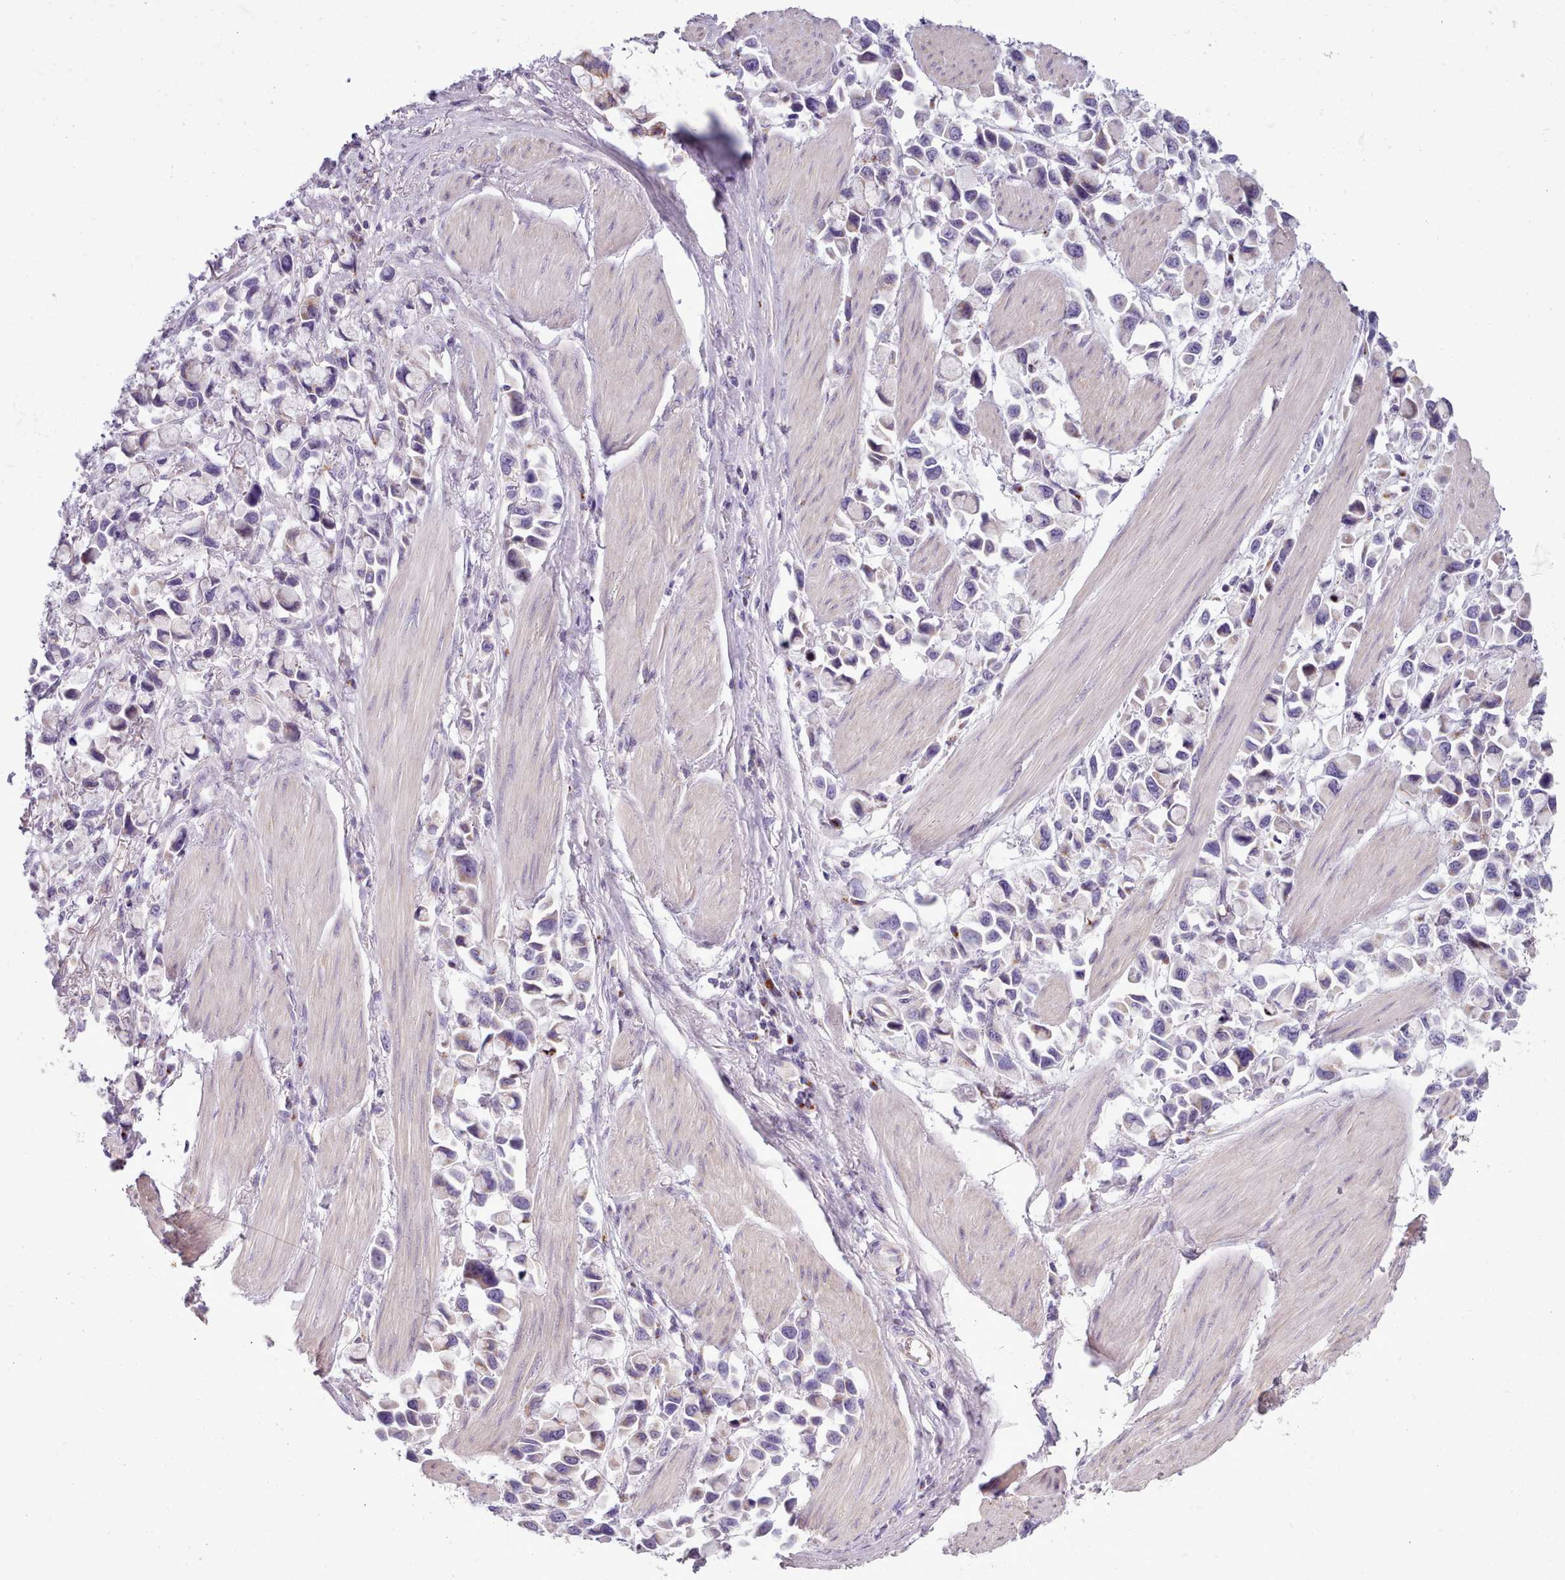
{"staining": {"intensity": "negative", "quantity": "none", "location": "none"}, "tissue": "stomach cancer", "cell_type": "Tumor cells", "image_type": "cancer", "snomed": [{"axis": "morphology", "description": "Adenocarcinoma, NOS"}, {"axis": "topography", "description": "Stomach"}], "caption": "The image displays no staining of tumor cells in stomach adenocarcinoma.", "gene": "SLC52A3", "patient": {"sex": "female", "age": 81}}